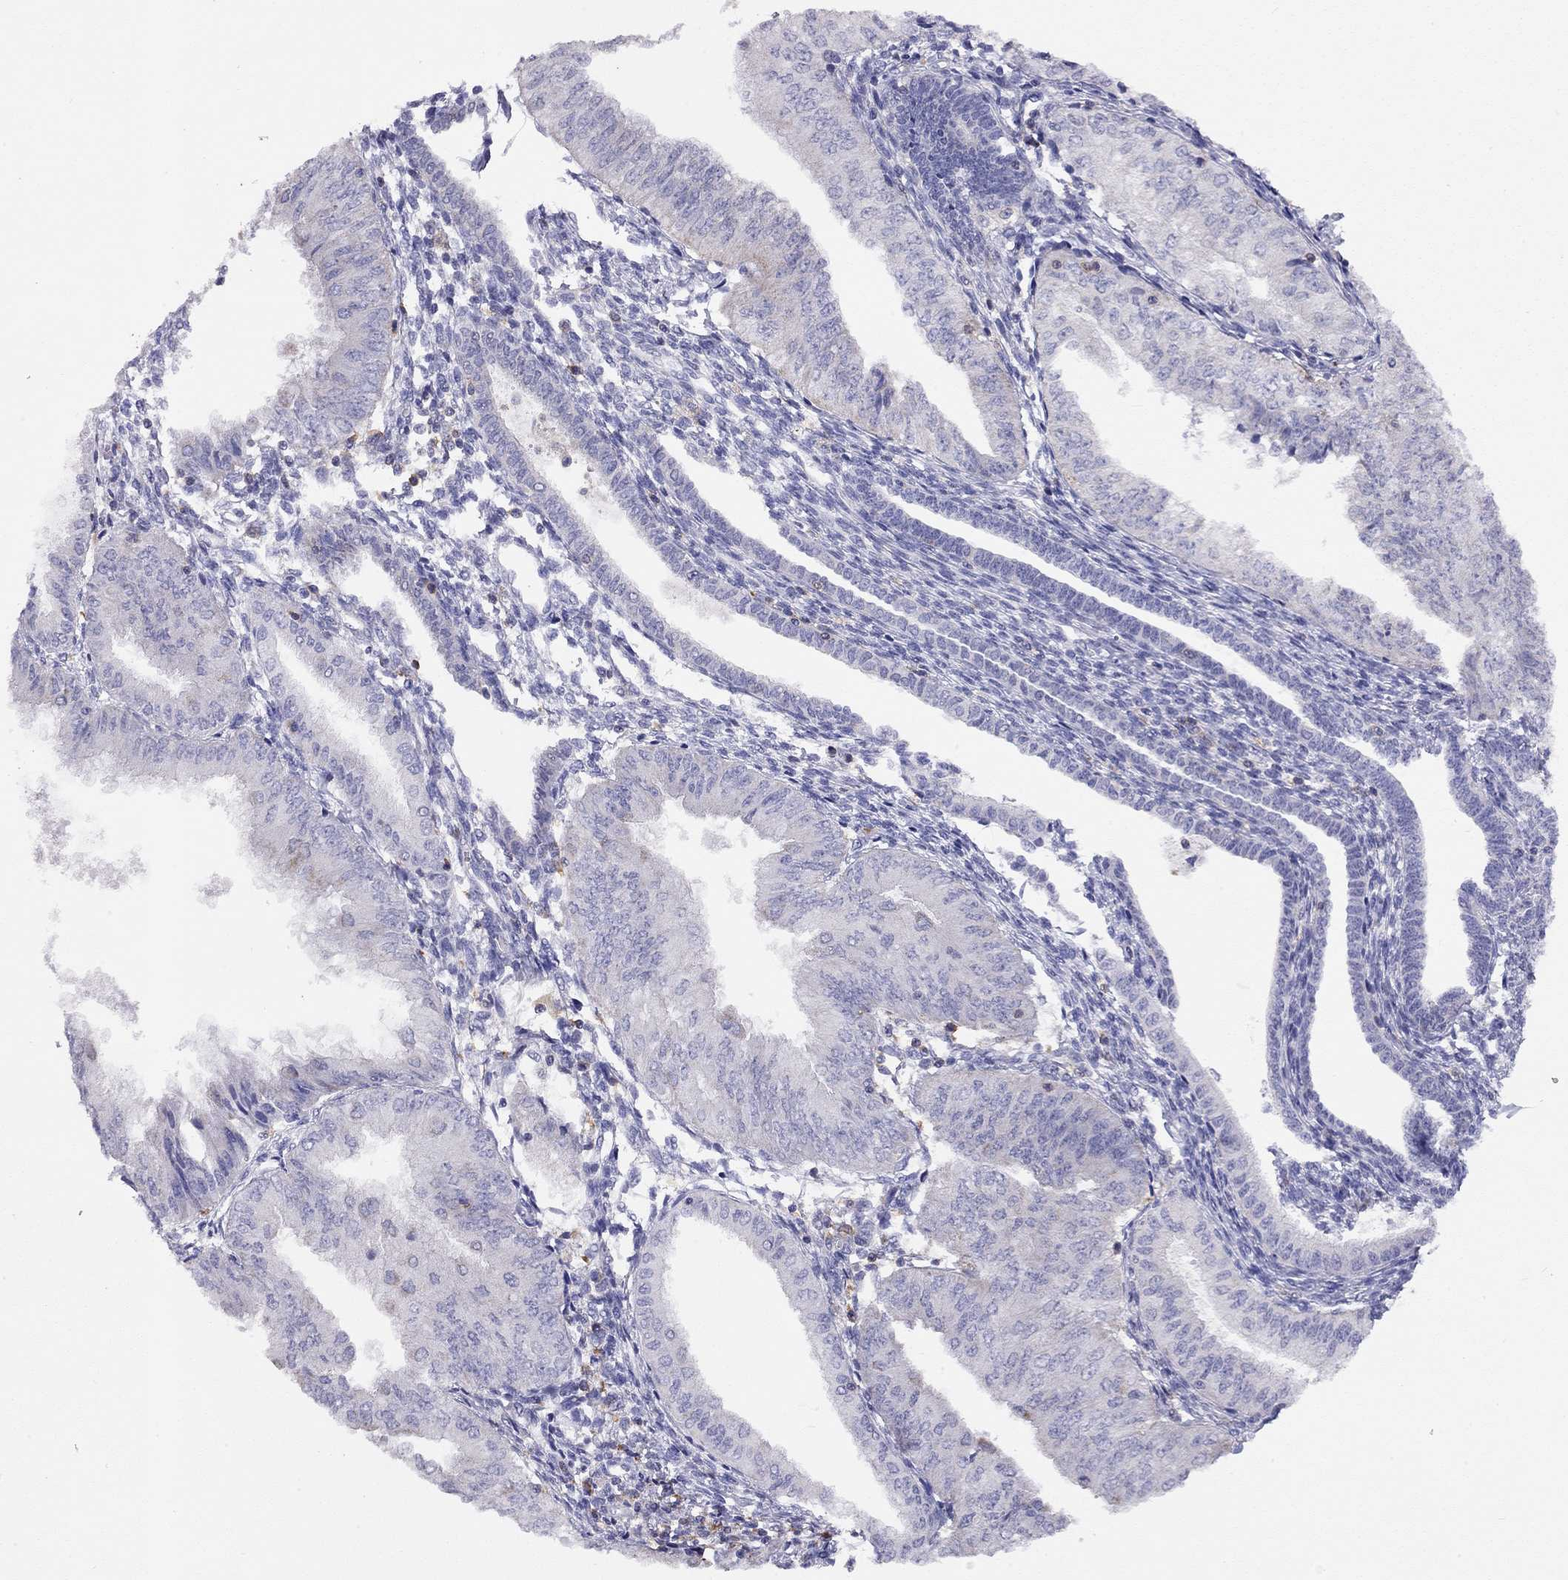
{"staining": {"intensity": "negative", "quantity": "none", "location": "none"}, "tissue": "endometrial cancer", "cell_type": "Tumor cells", "image_type": "cancer", "snomed": [{"axis": "morphology", "description": "Adenocarcinoma, NOS"}, {"axis": "topography", "description": "Endometrium"}], "caption": "Immunohistochemistry (IHC) photomicrograph of adenocarcinoma (endometrial) stained for a protein (brown), which shows no expression in tumor cells. (DAB IHC with hematoxylin counter stain).", "gene": "CITED1", "patient": {"sex": "female", "age": 53}}